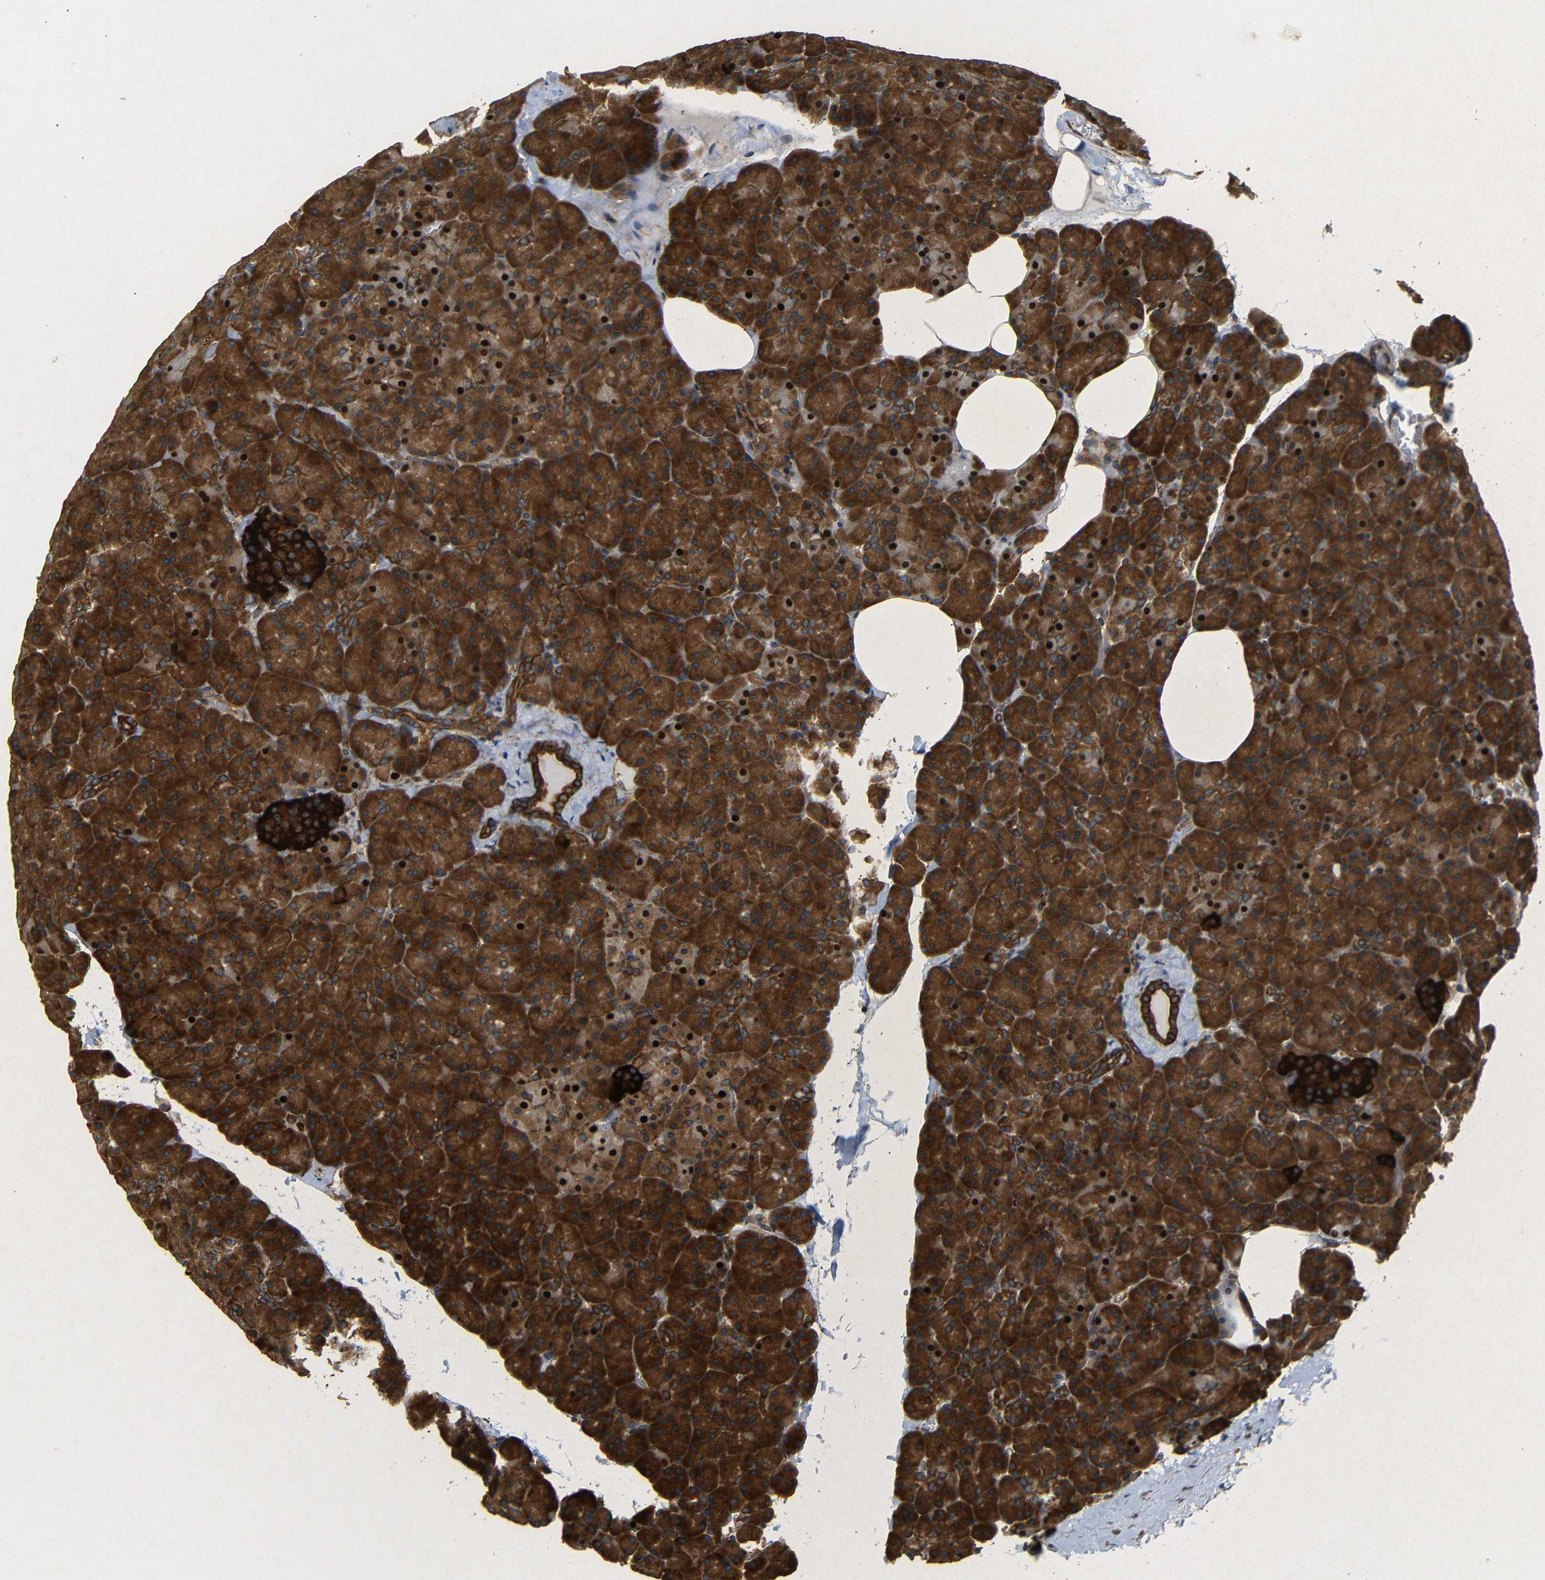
{"staining": {"intensity": "strong", "quantity": ">75%", "location": "cytoplasmic/membranous"}, "tissue": "pancreas", "cell_type": "Exocrine glandular cells", "image_type": "normal", "snomed": [{"axis": "morphology", "description": "Normal tissue, NOS"}, {"axis": "topography", "description": "Pancreas"}], "caption": "A photomicrograph of human pancreas stained for a protein shows strong cytoplasmic/membranous brown staining in exocrine glandular cells. The staining was performed using DAB (3,3'-diaminobenzidine) to visualize the protein expression in brown, while the nuclei were stained in blue with hematoxylin (Magnification: 20x).", "gene": "BTF3", "patient": {"sex": "female", "age": 35}}